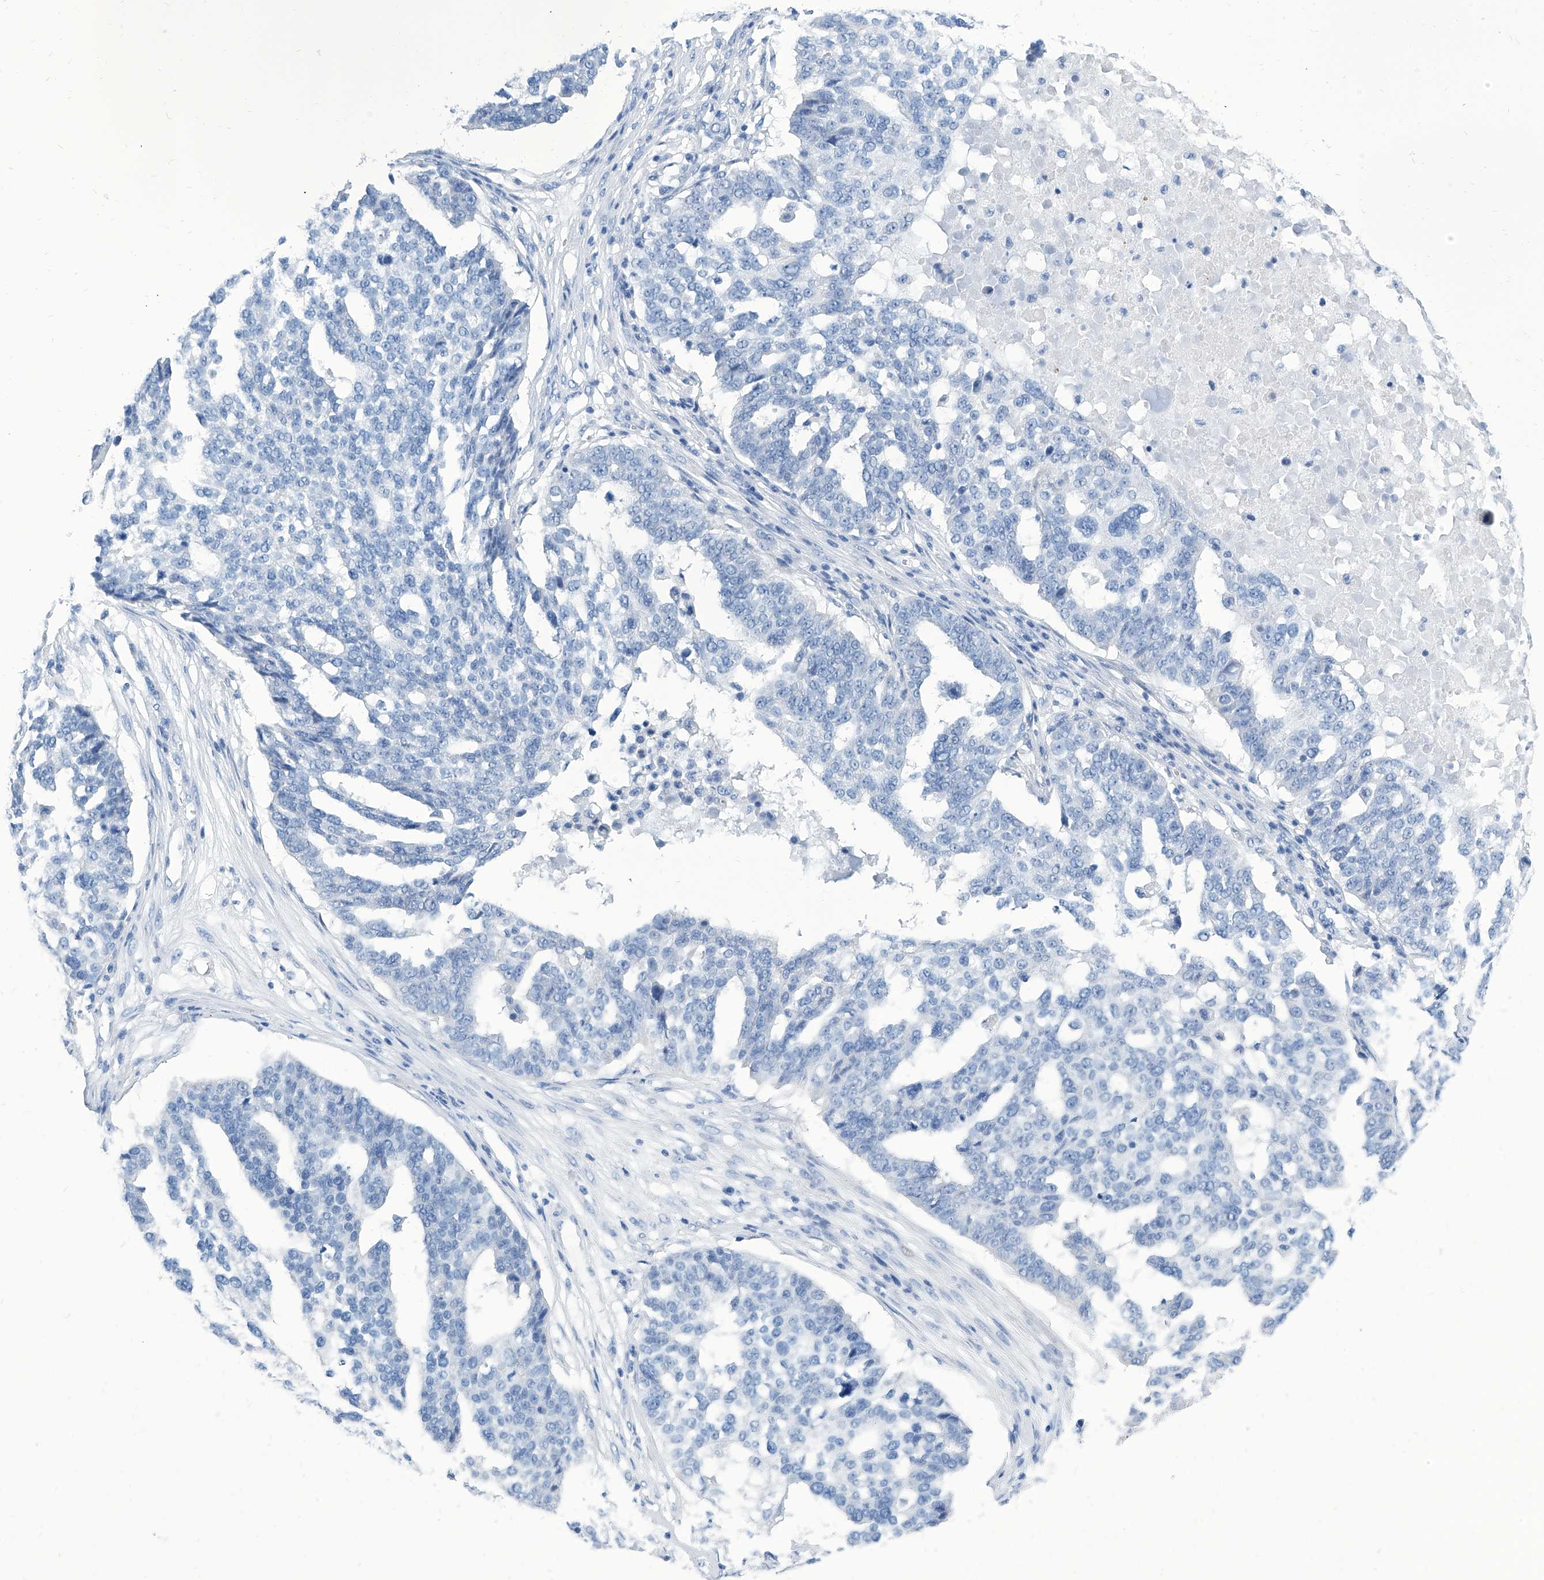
{"staining": {"intensity": "negative", "quantity": "none", "location": "none"}, "tissue": "ovarian cancer", "cell_type": "Tumor cells", "image_type": "cancer", "snomed": [{"axis": "morphology", "description": "Cystadenocarcinoma, serous, NOS"}, {"axis": "topography", "description": "Ovary"}], "caption": "A histopathology image of human ovarian serous cystadenocarcinoma is negative for staining in tumor cells.", "gene": "ZNF519", "patient": {"sex": "female", "age": 59}}